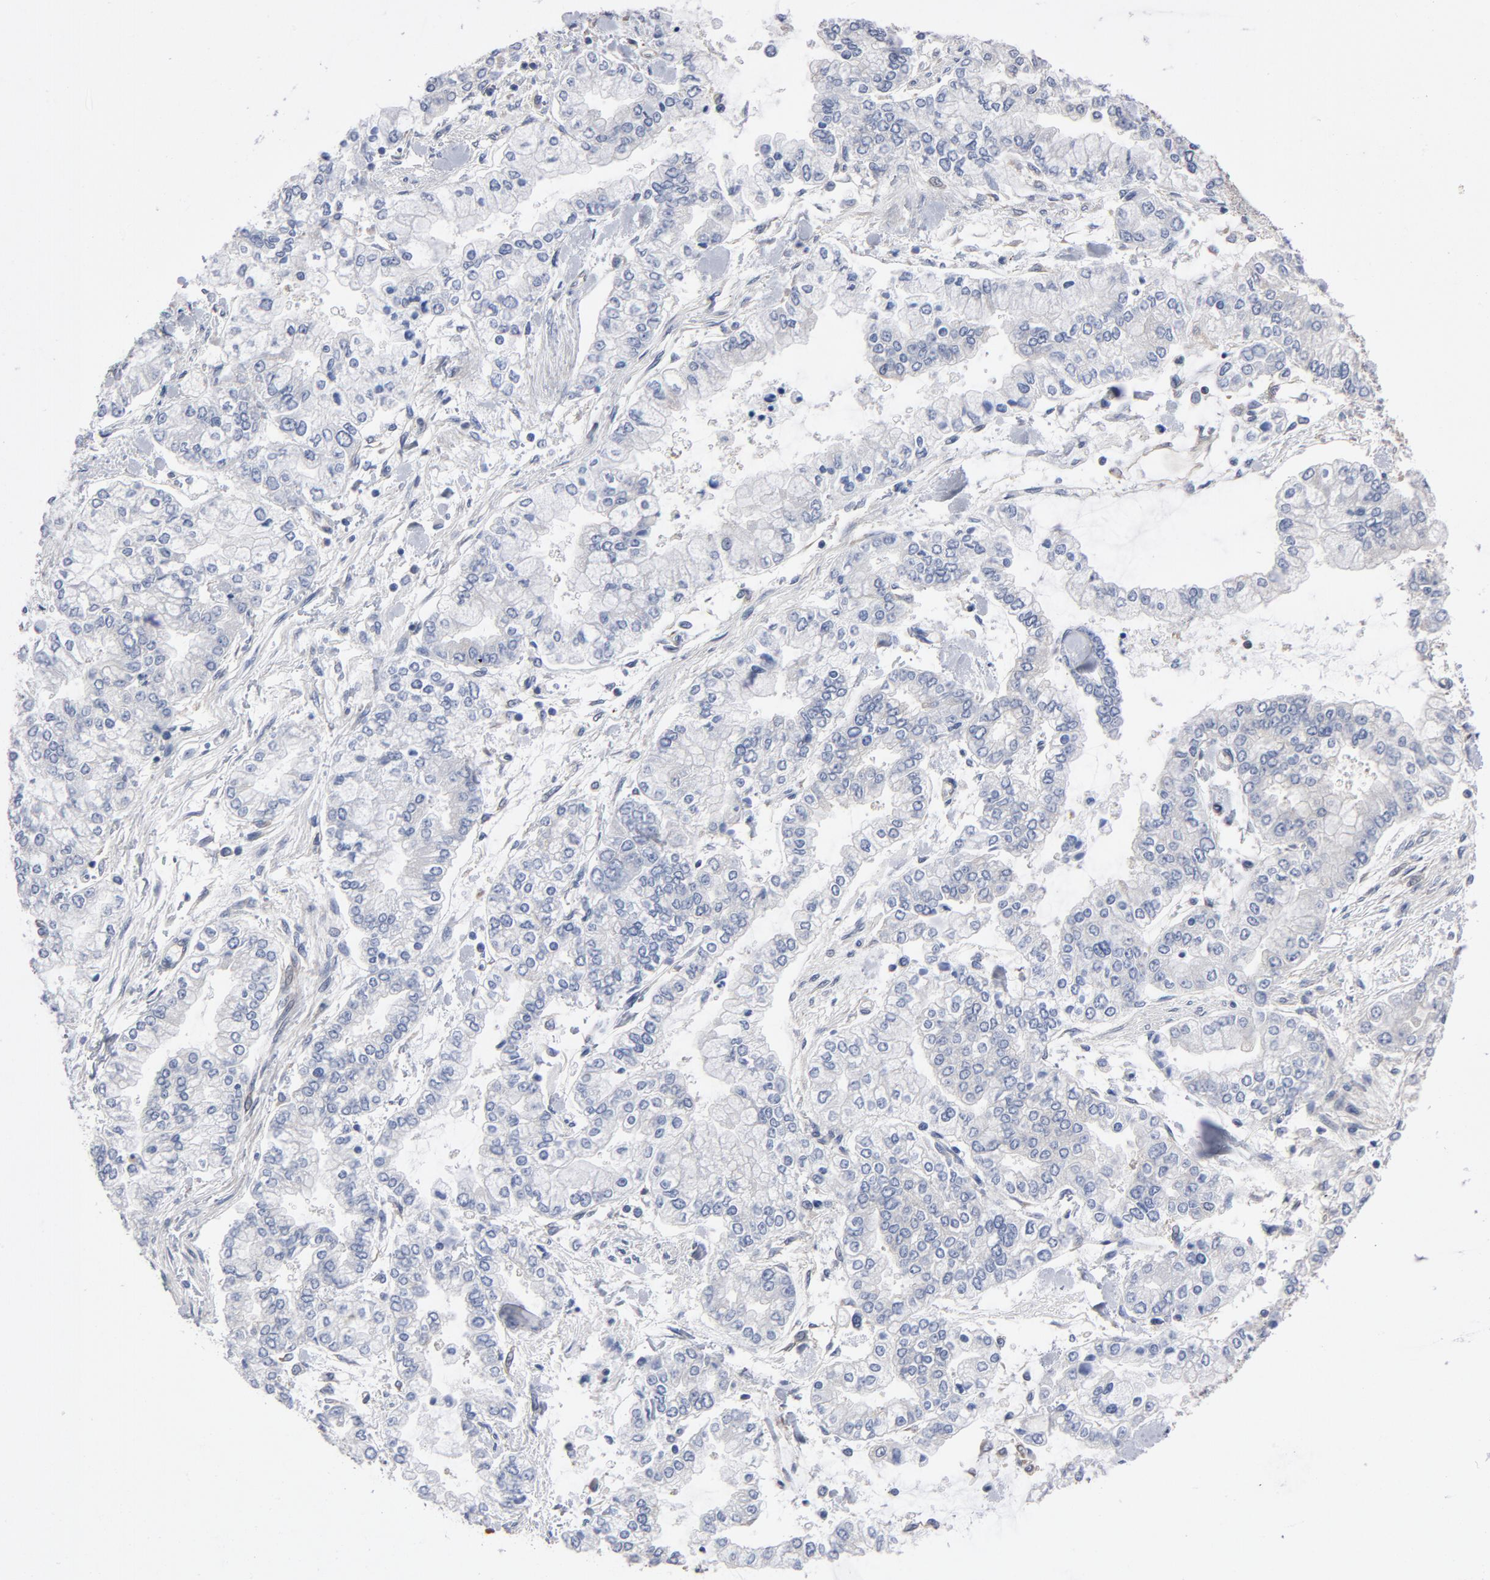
{"staining": {"intensity": "negative", "quantity": "none", "location": "none"}, "tissue": "stomach cancer", "cell_type": "Tumor cells", "image_type": "cancer", "snomed": [{"axis": "morphology", "description": "Normal tissue, NOS"}, {"axis": "morphology", "description": "Adenocarcinoma, NOS"}, {"axis": "topography", "description": "Stomach, upper"}, {"axis": "topography", "description": "Stomach"}], "caption": "IHC image of human adenocarcinoma (stomach) stained for a protein (brown), which reveals no expression in tumor cells.", "gene": "ASMTL", "patient": {"sex": "male", "age": 76}}